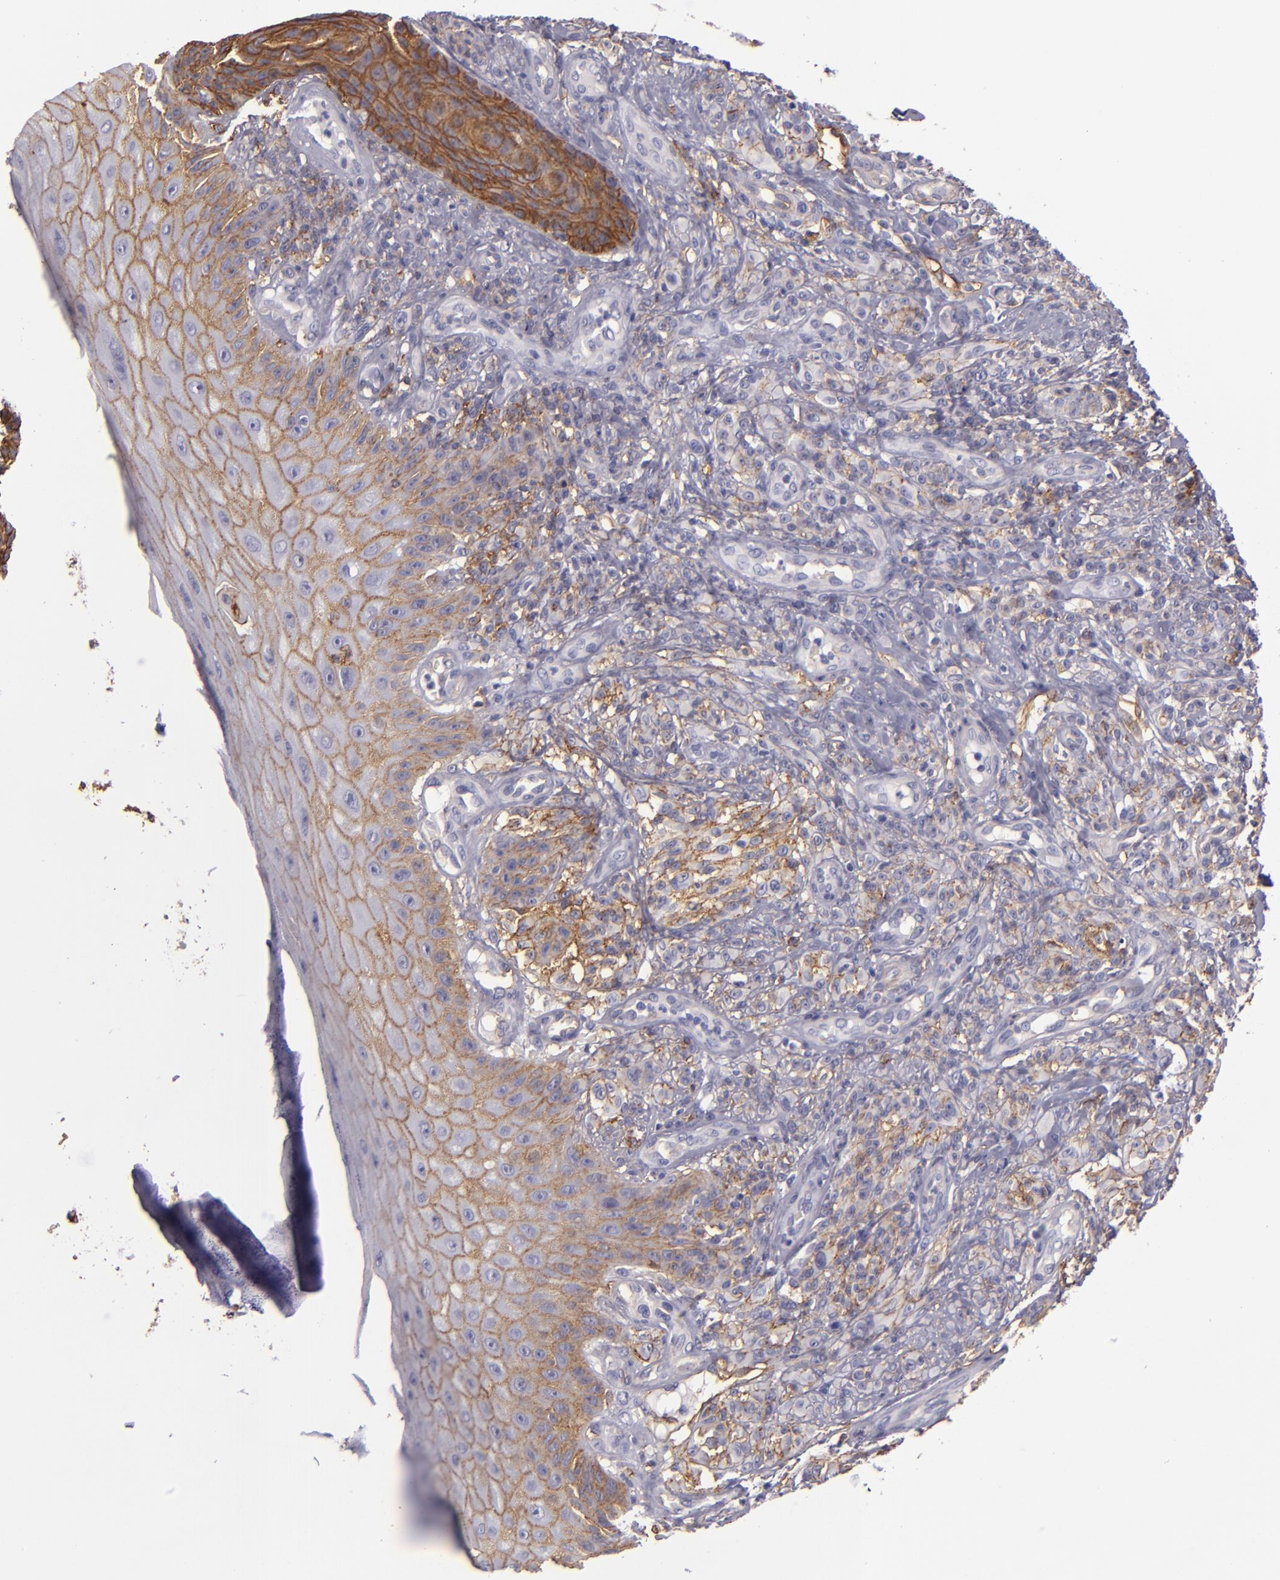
{"staining": {"intensity": "moderate", "quantity": "25%-75%", "location": "cytoplasmic/membranous"}, "tissue": "melanoma", "cell_type": "Tumor cells", "image_type": "cancer", "snomed": [{"axis": "morphology", "description": "Malignant melanoma, NOS"}, {"axis": "topography", "description": "Skin"}], "caption": "Brown immunohistochemical staining in human malignant melanoma exhibits moderate cytoplasmic/membranous positivity in approximately 25%-75% of tumor cells. (DAB (3,3'-diaminobenzidine) = brown stain, brightfield microscopy at high magnification).", "gene": "CD9", "patient": {"sex": "male", "age": 57}}